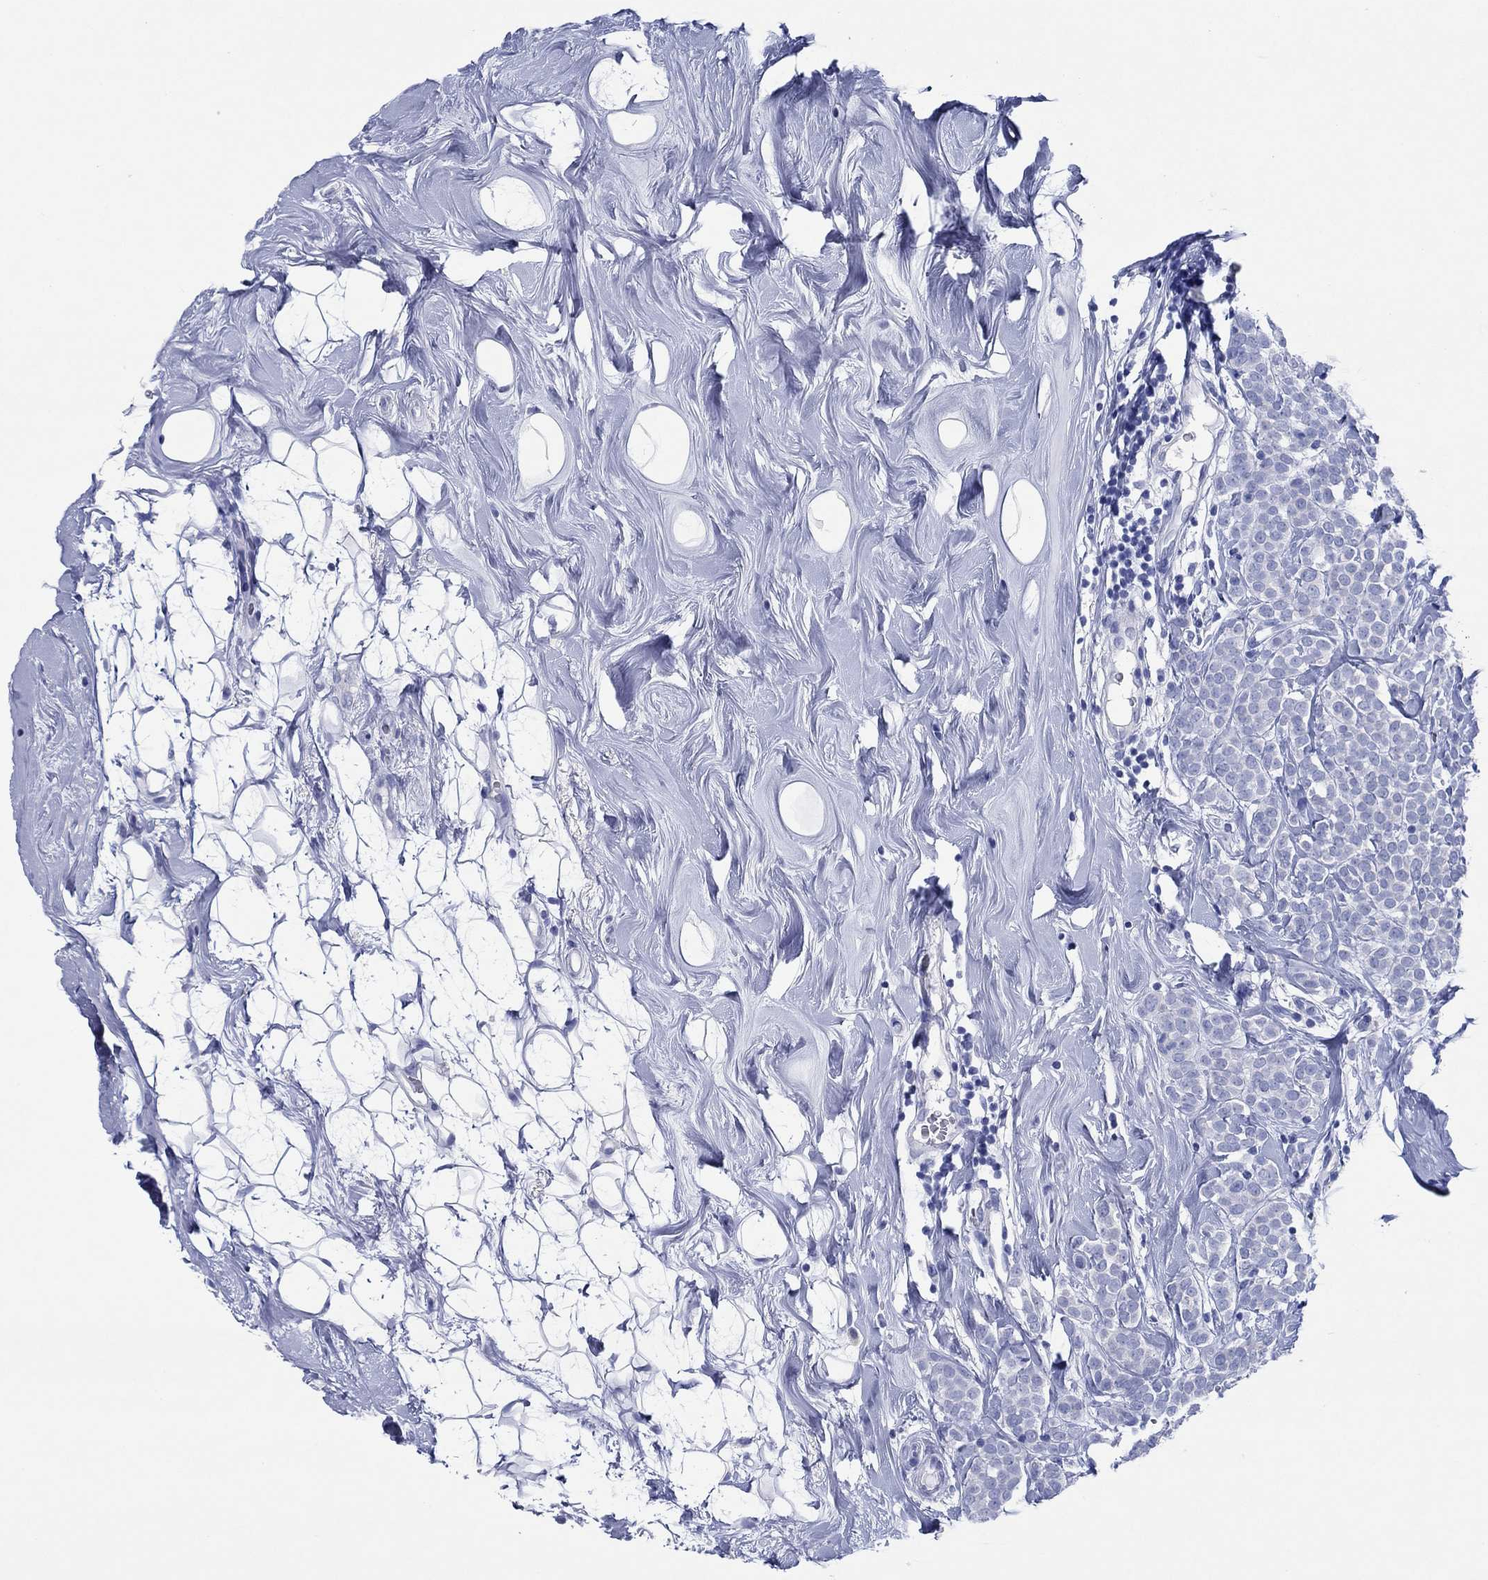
{"staining": {"intensity": "negative", "quantity": "none", "location": "none"}, "tissue": "breast cancer", "cell_type": "Tumor cells", "image_type": "cancer", "snomed": [{"axis": "morphology", "description": "Lobular carcinoma"}, {"axis": "topography", "description": "Breast"}], "caption": "Image shows no significant protein staining in tumor cells of breast cancer.", "gene": "HCRT", "patient": {"sex": "female", "age": 49}}